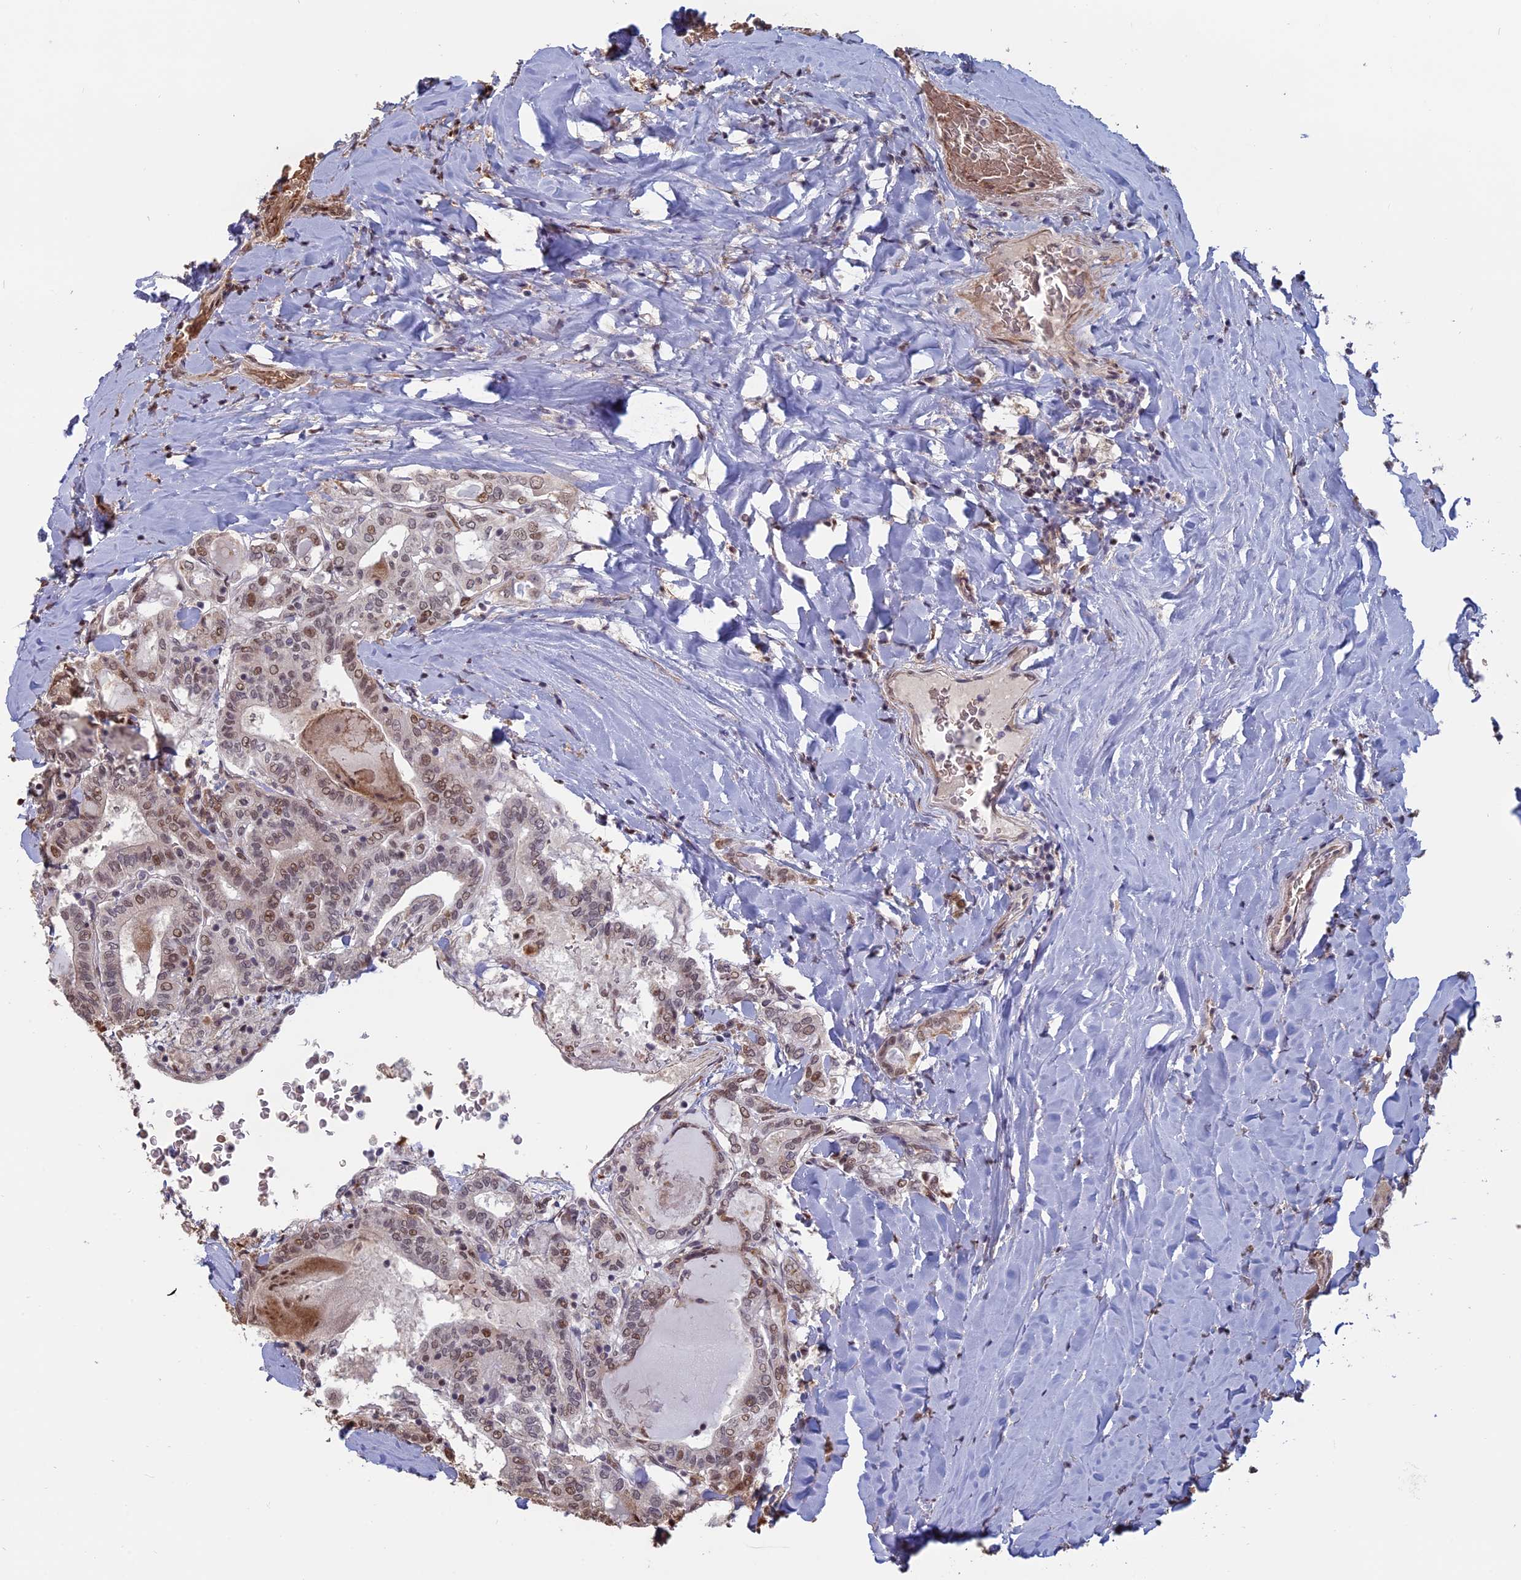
{"staining": {"intensity": "moderate", "quantity": ">75%", "location": "nuclear"}, "tissue": "thyroid cancer", "cell_type": "Tumor cells", "image_type": "cancer", "snomed": [{"axis": "morphology", "description": "Papillary adenocarcinoma, NOS"}, {"axis": "topography", "description": "Thyroid gland"}], "caption": "Immunohistochemistry (DAB (3,3'-diaminobenzidine)) staining of human papillary adenocarcinoma (thyroid) displays moderate nuclear protein staining in about >75% of tumor cells. The staining was performed using DAB (3,3'-diaminobenzidine) to visualize the protein expression in brown, while the nuclei were stained in blue with hematoxylin (Magnification: 20x).", "gene": "MFAP1", "patient": {"sex": "female", "age": 72}}